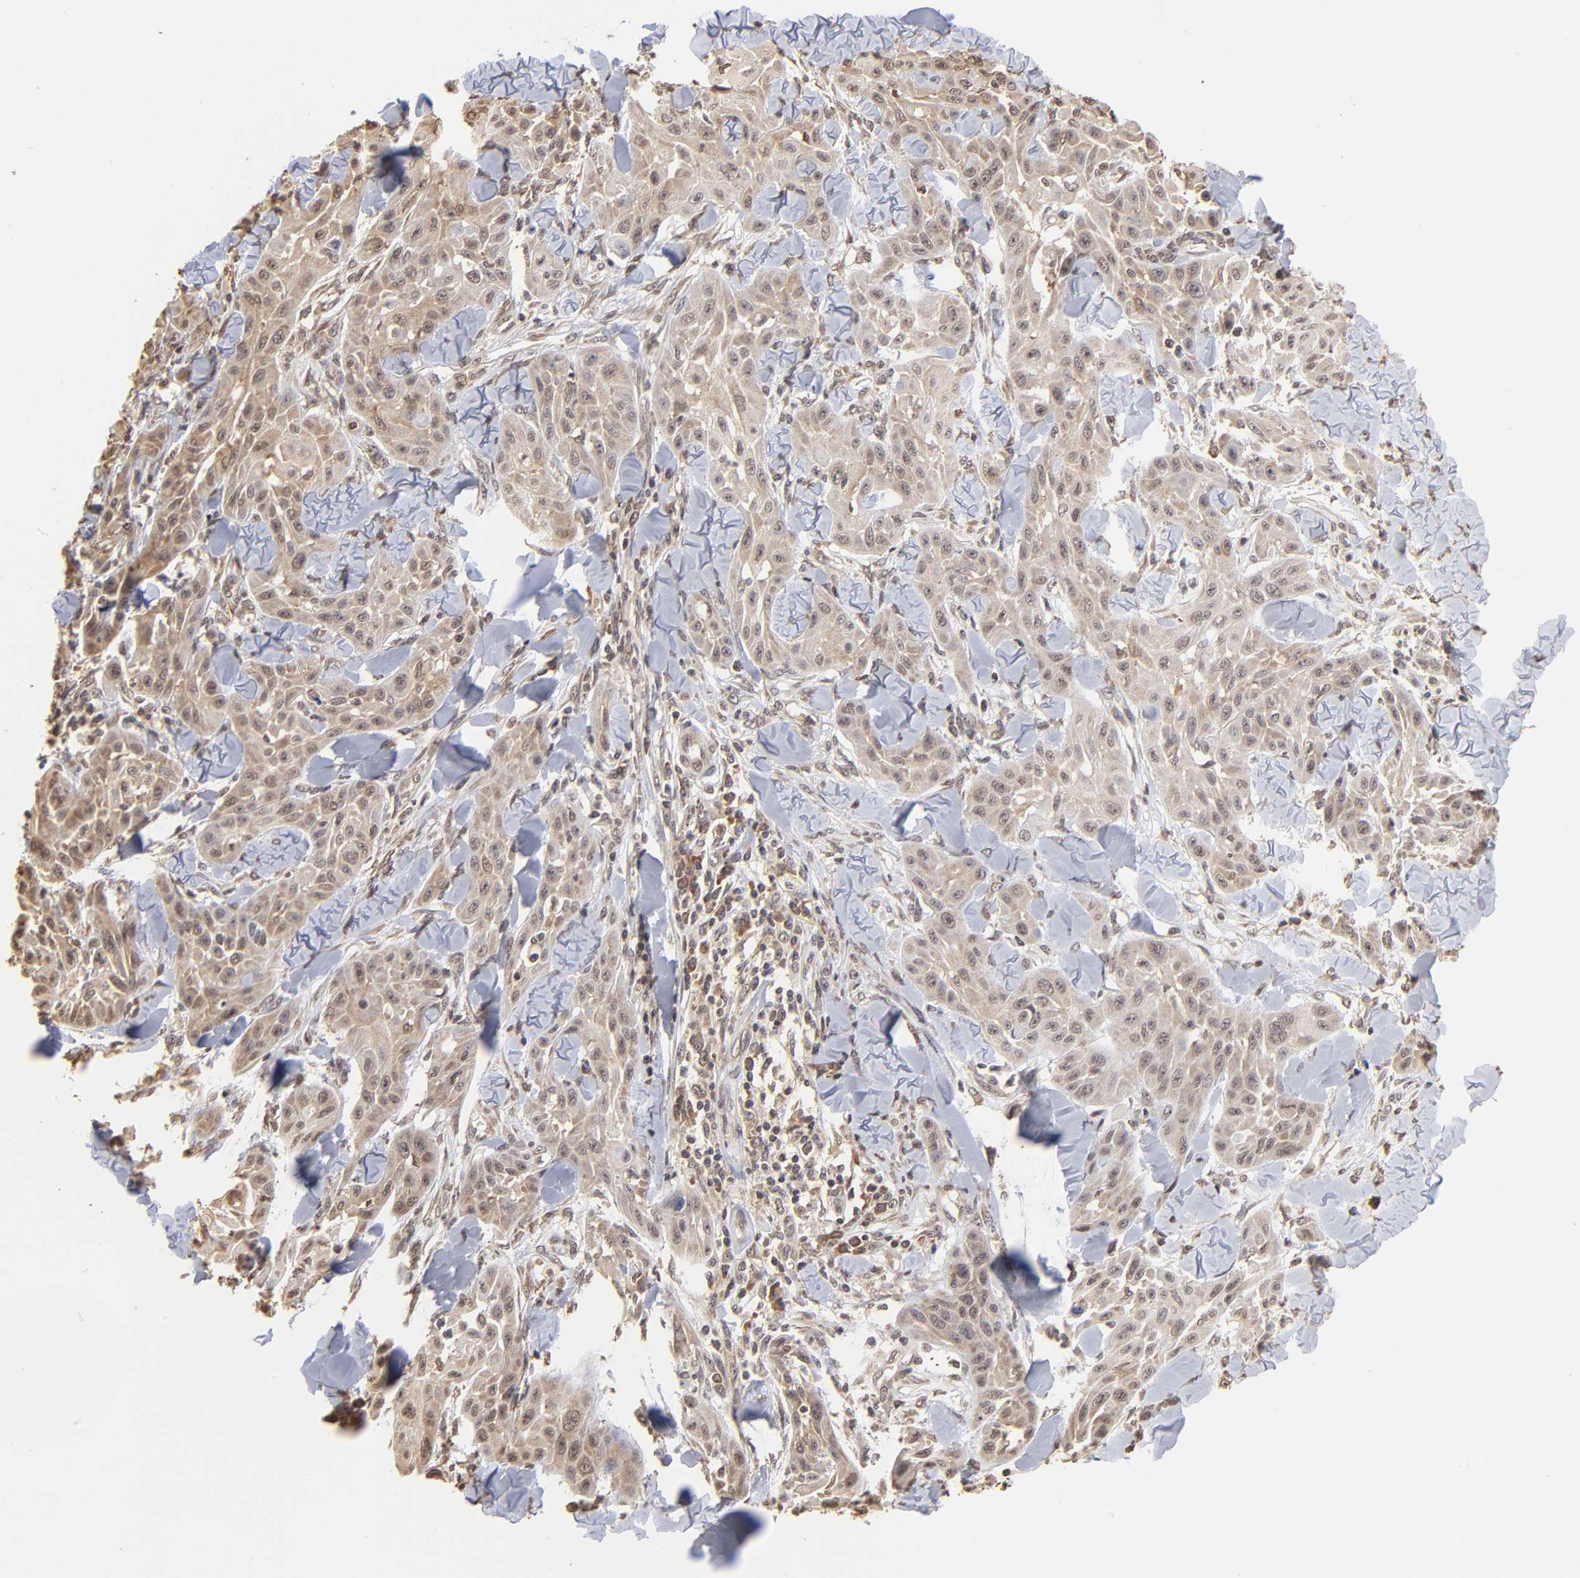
{"staining": {"intensity": "weak", "quantity": "<25%", "location": "cytoplasmic/membranous,nuclear"}, "tissue": "skin cancer", "cell_type": "Tumor cells", "image_type": "cancer", "snomed": [{"axis": "morphology", "description": "Squamous cell carcinoma, NOS"}, {"axis": "topography", "description": "Skin"}], "caption": "This is a photomicrograph of immunohistochemistry (IHC) staining of skin cancer (squamous cell carcinoma), which shows no positivity in tumor cells.", "gene": "BRPF1", "patient": {"sex": "male", "age": 24}}